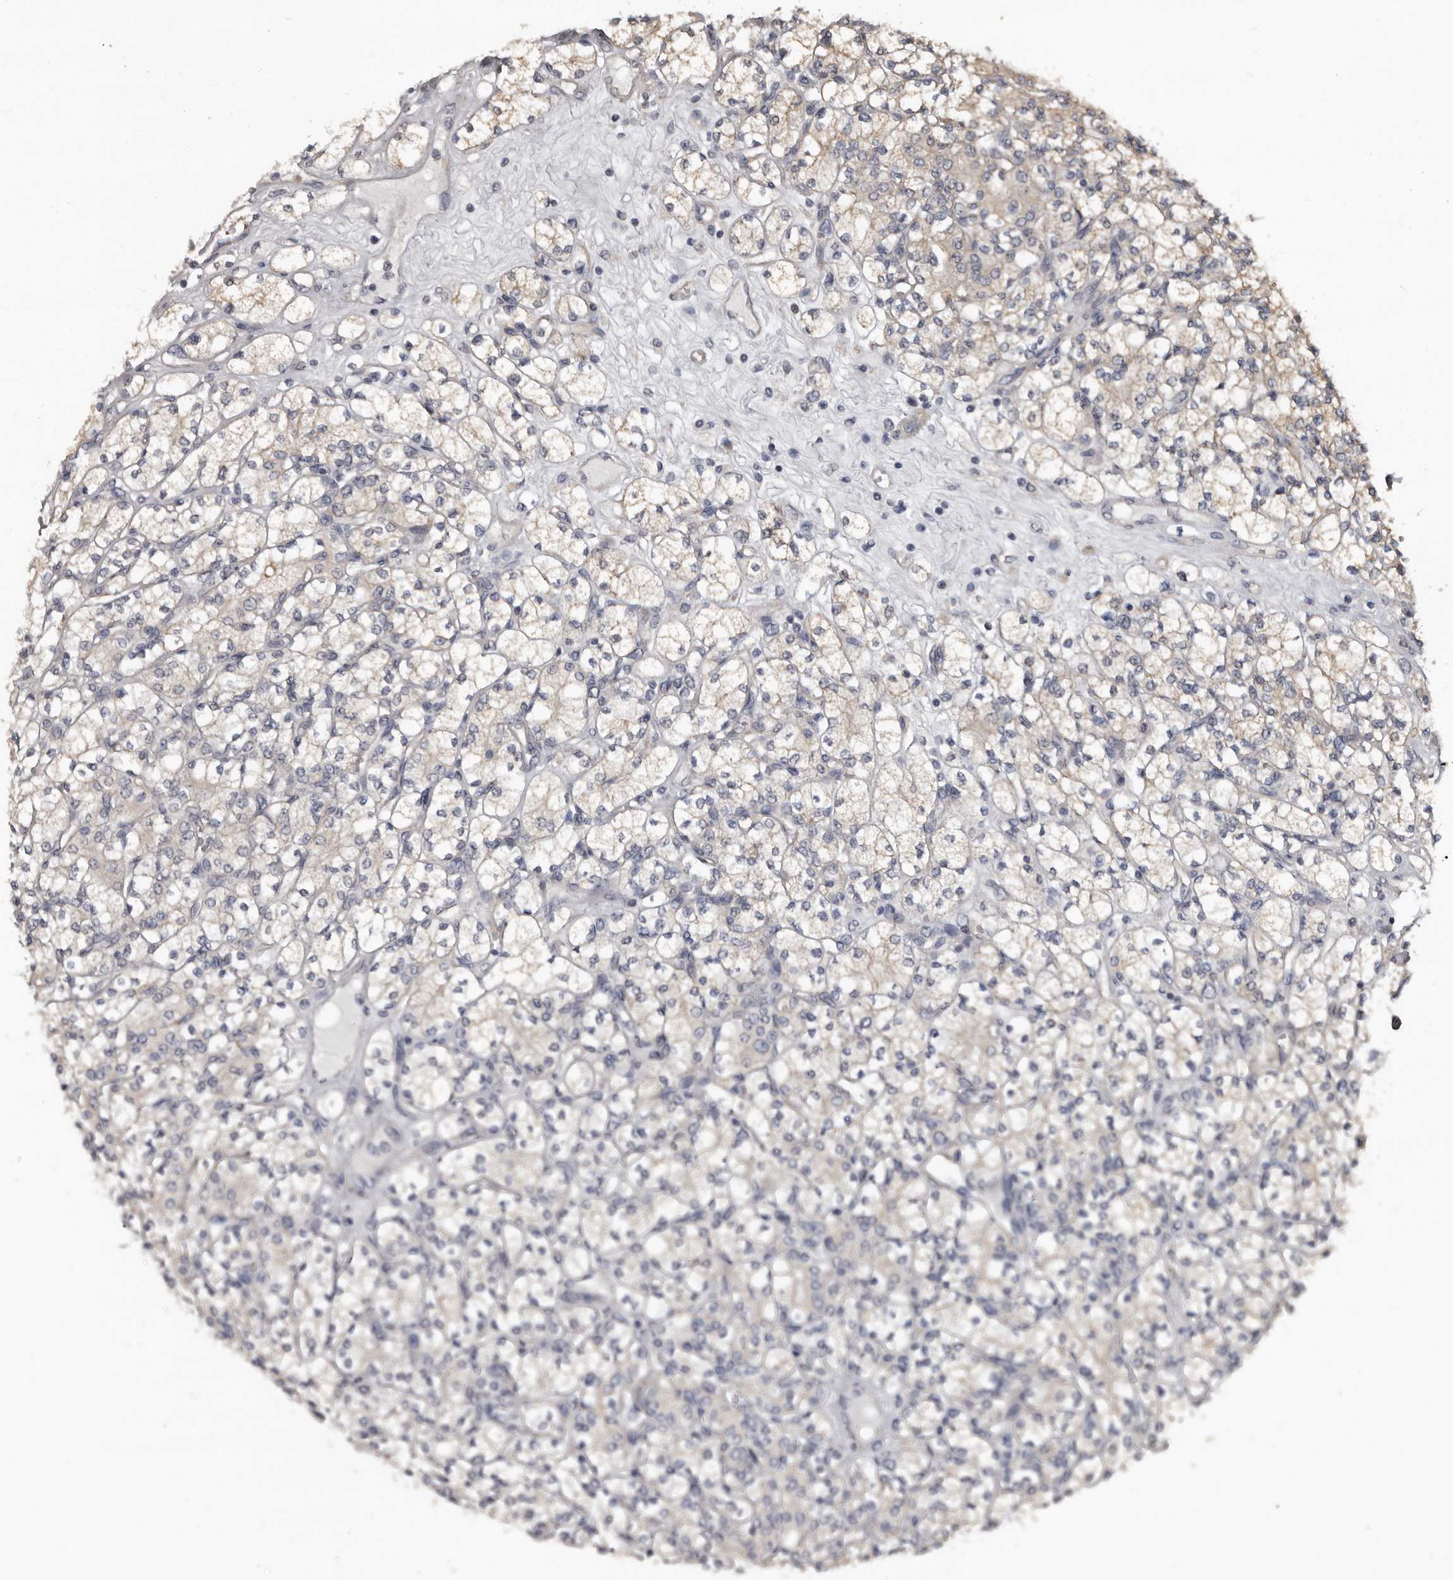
{"staining": {"intensity": "weak", "quantity": "<25%", "location": "cytoplasmic/membranous"}, "tissue": "renal cancer", "cell_type": "Tumor cells", "image_type": "cancer", "snomed": [{"axis": "morphology", "description": "Adenocarcinoma, NOS"}, {"axis": "topography", "description": "Kidney"}], "caption": "Tumor cells show no significant protein staining in renal adenocarcinoma.", "gene": "DHPS", "patient": {"sex": "male", "age": 77}}